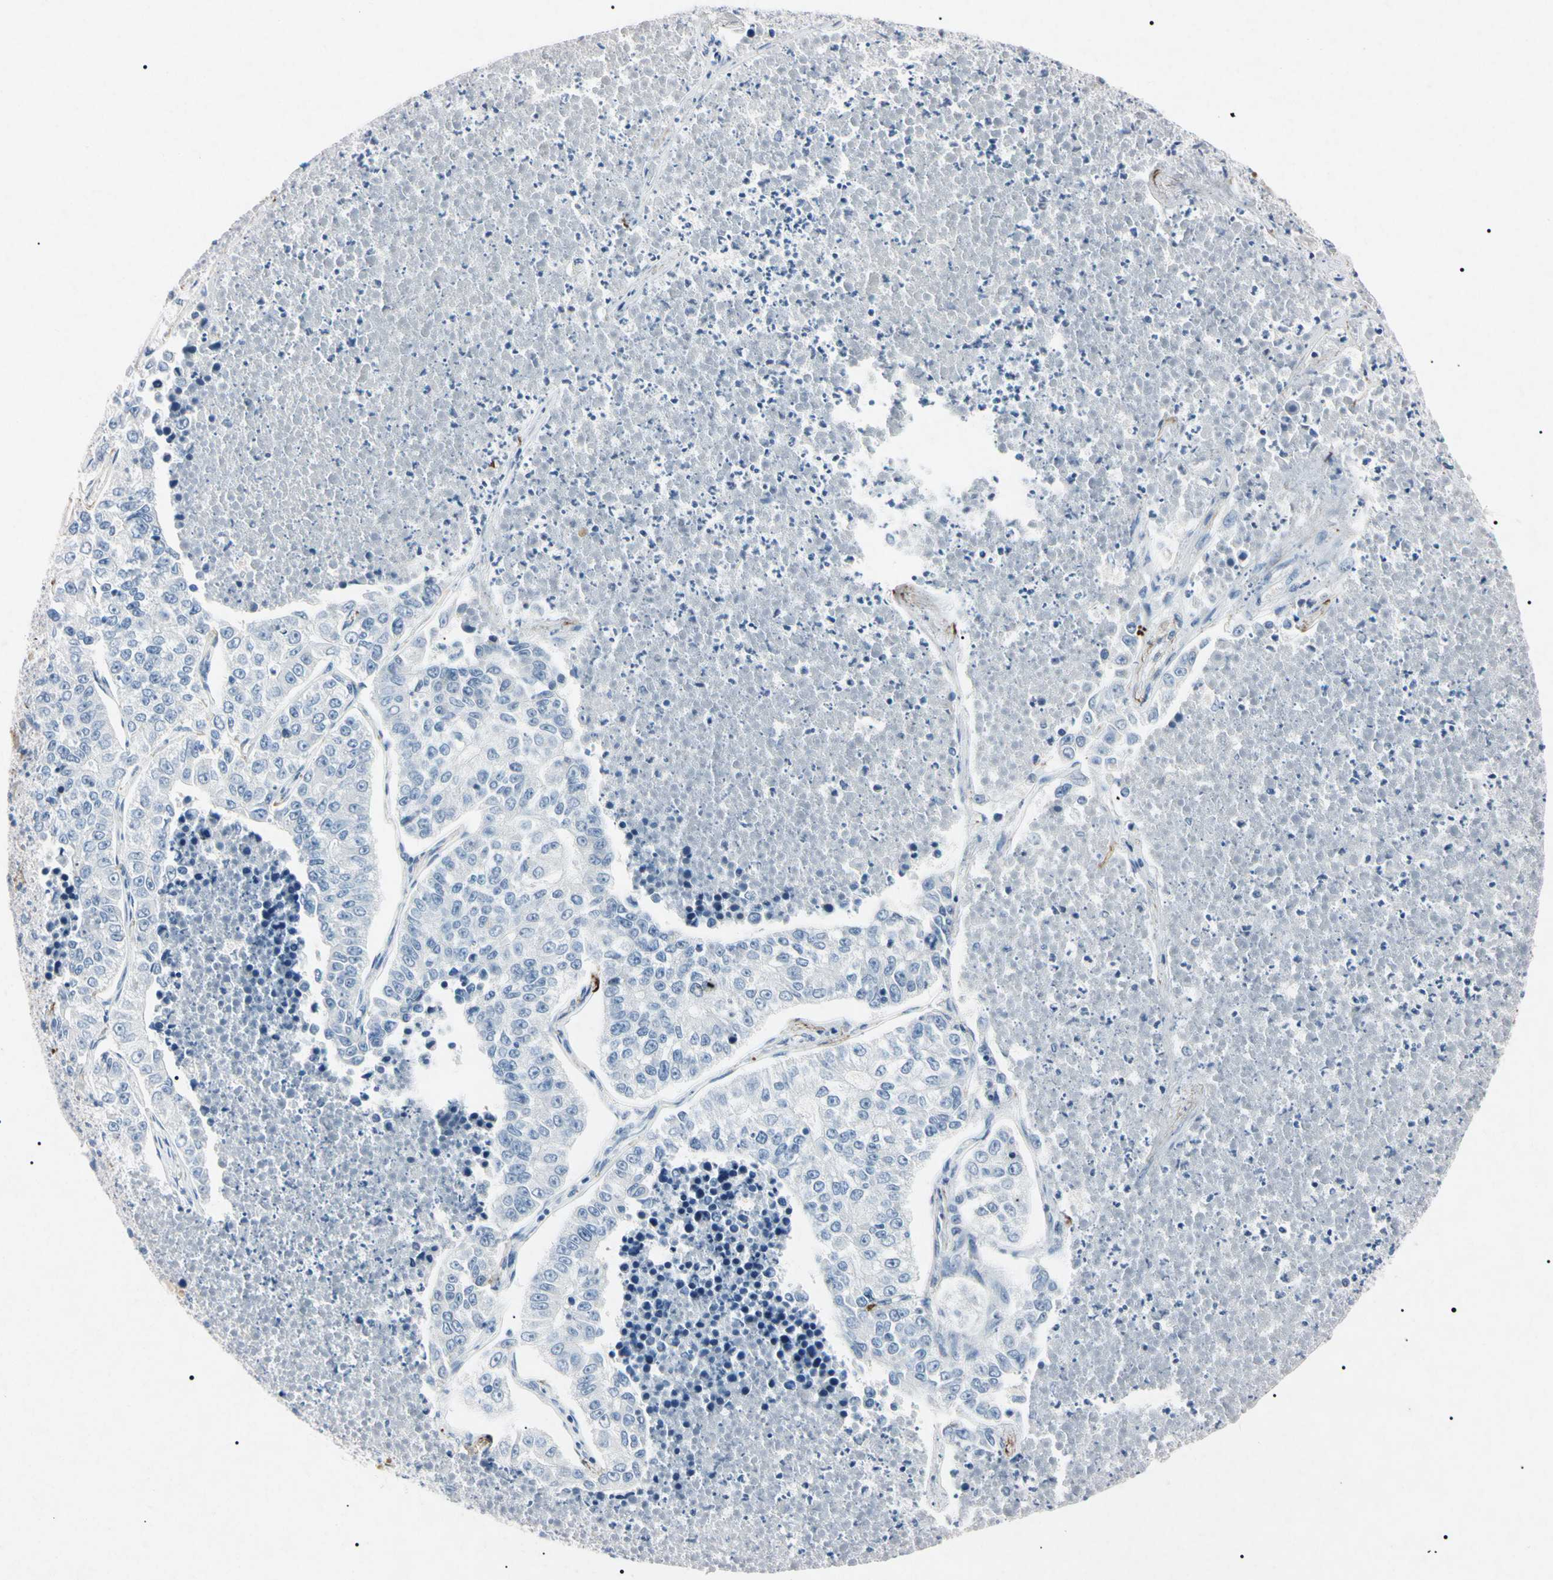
{"staining": {"intensity": "negative", "quantity": "none", "location": "none"}, "tissue": "lung cancer", "cell_type": "Tumor cells", "image_type": "cancer", "snomed": [{"axis": "morphology", "description": "Adenocarcinoma, NOS"}, {"axis": "topography", "description": "Lung"}], "caption": "Tumor cells are negative for protein expression in human lung adenocarcinoma. Brightfield microscopy of immunohistochemistry (IHC) stained with DAB (brown) and hematoxylin (blue), captured at high magnification.", "gene": "ELN", "patient": {"sex": "male", "age": 49}}